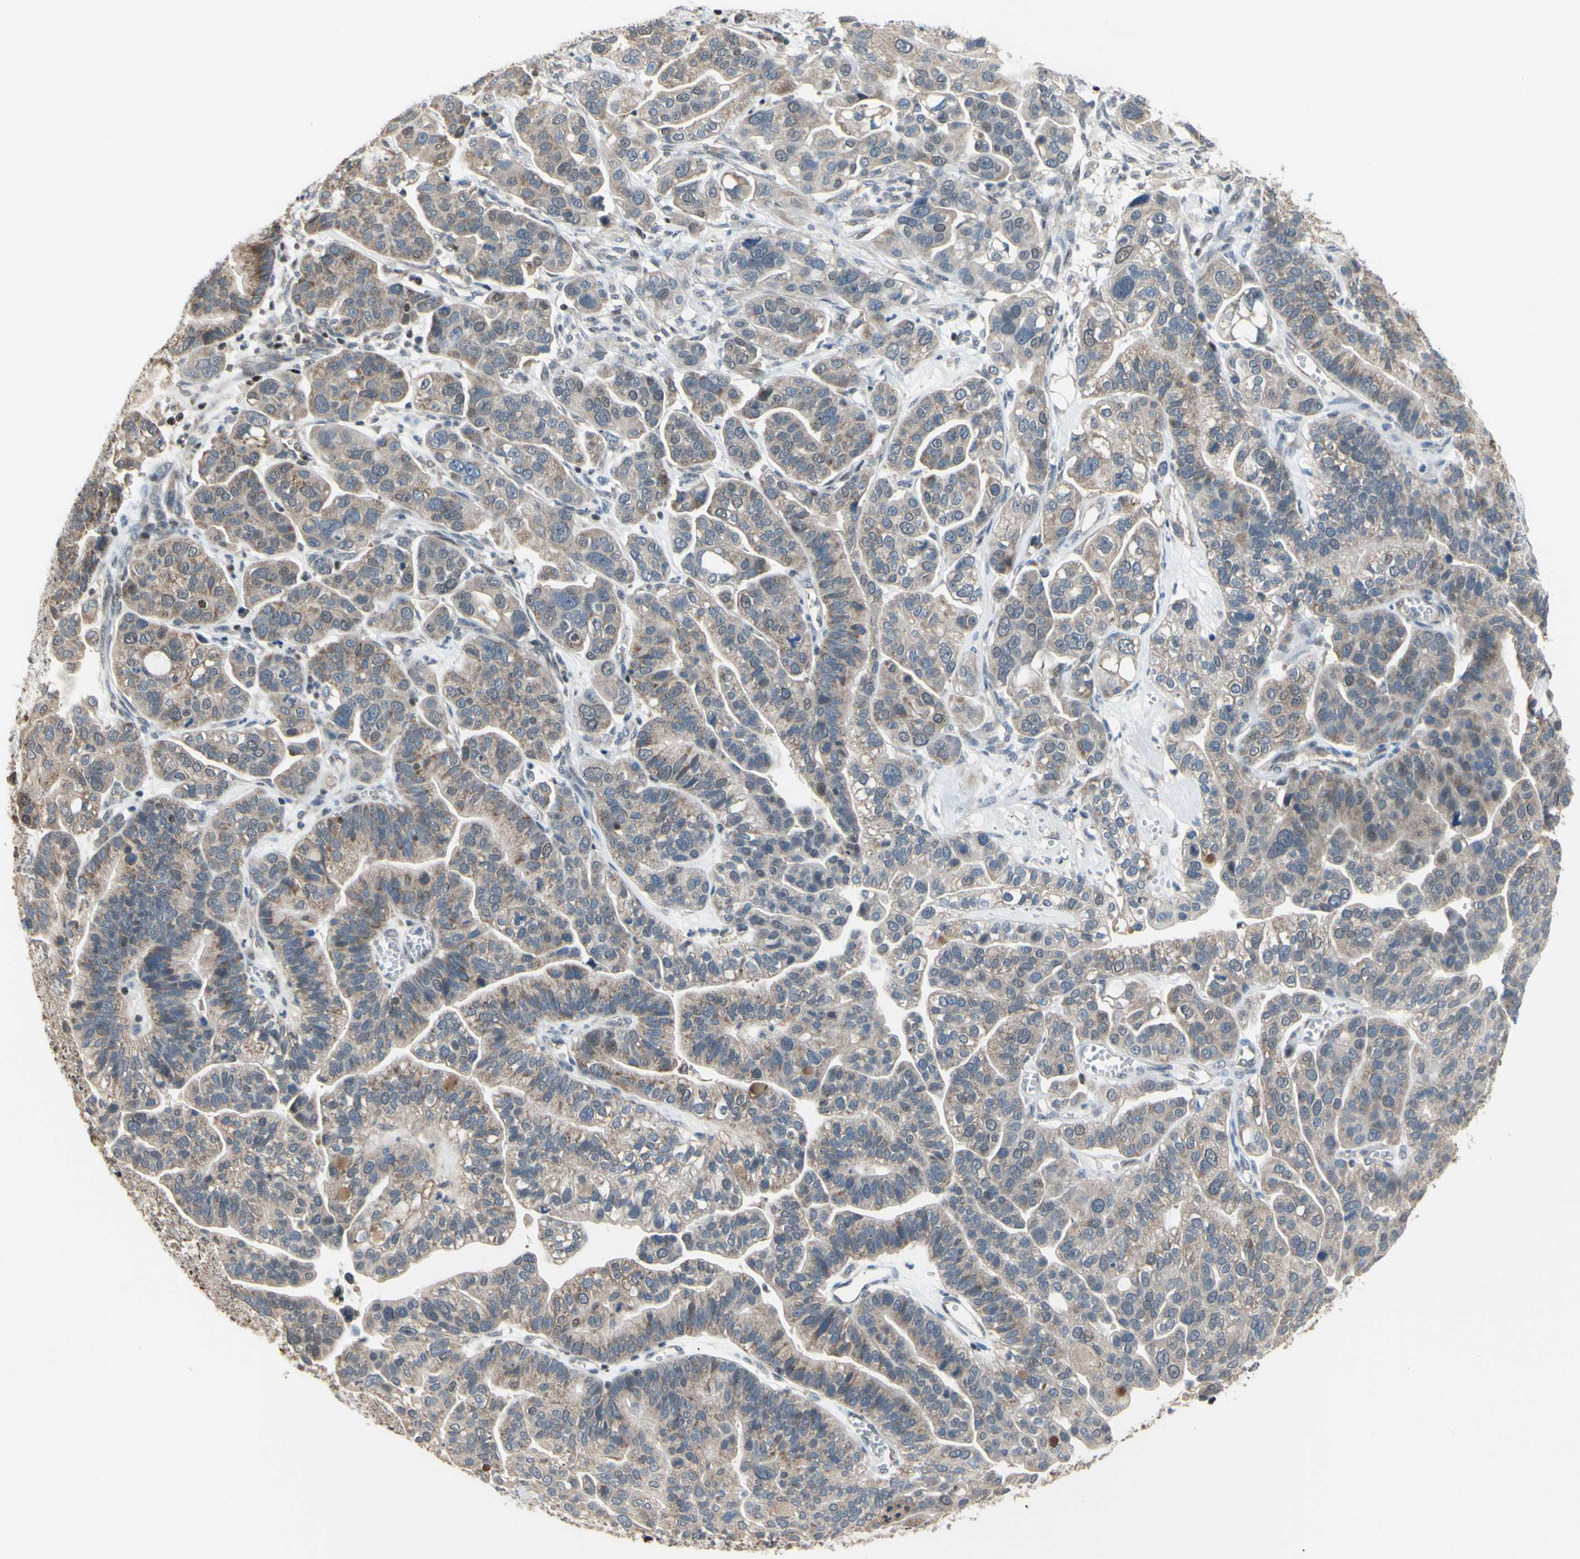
{"staining": {"intensity": "weak", "quantity": ">75%", "location": "cytoplasmic/membranous"}, "tissue": "ovarian cancer", "cell_type": "Tumor cells", "image_type": "cancer", "snomed": [{"axis": "morphology", "description": "Cystadenocarcinoma, serous, NOS"}, {"axis": "topography", "description": "Ovary"}], "caption": "Immunohistochemical staining of human ovarian serous cystadenocarcinoma exhibits weak cytoplasmic/membranous protein positivity in about >75% of tumor cells.", "gene": "SP4", "patient": {"sex": "female", "age": 56}}